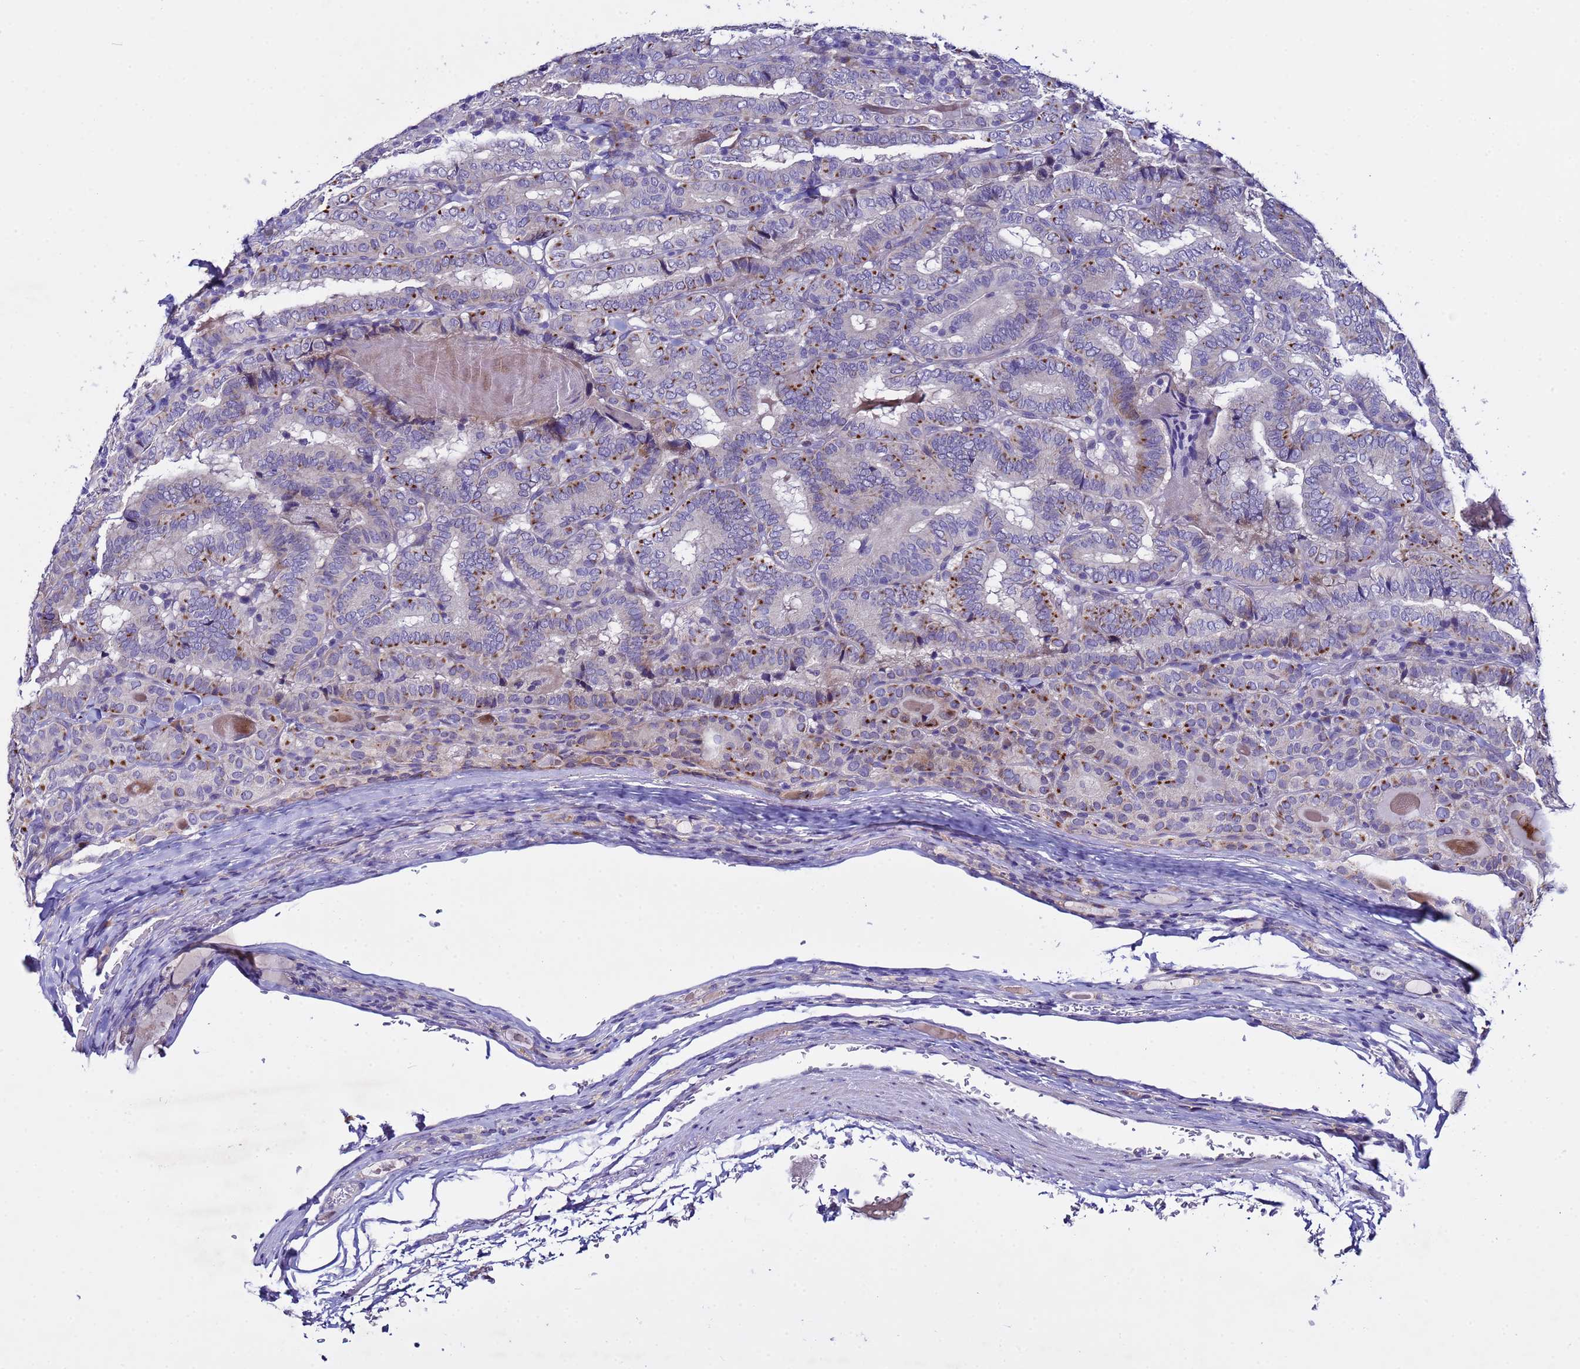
{"staining": {"intensity": "moderate", "quantity": "25%-75%", "location": "cytoplasmic/membranous"}, "tissue": "thyroid cancer", "cell_type": "Tumor cells", "image_type": "cancer", "snomed": [{"axis": "morphology", "description": "Papillary adenocarcinoma, NOS"}, {"axis": "topography", "description": "Thyroid gland"}], "caption": "IHC (DAB (3,3'-diaminobenzidine)) staining of human thyroid papillary adenocarcinoma exhibits moderate cytoplasmic/membranous protein staining in about 25%-75% of tumor cells.", "gene": "IGSF11", "patient": {"sex": "female", "age": 72}}